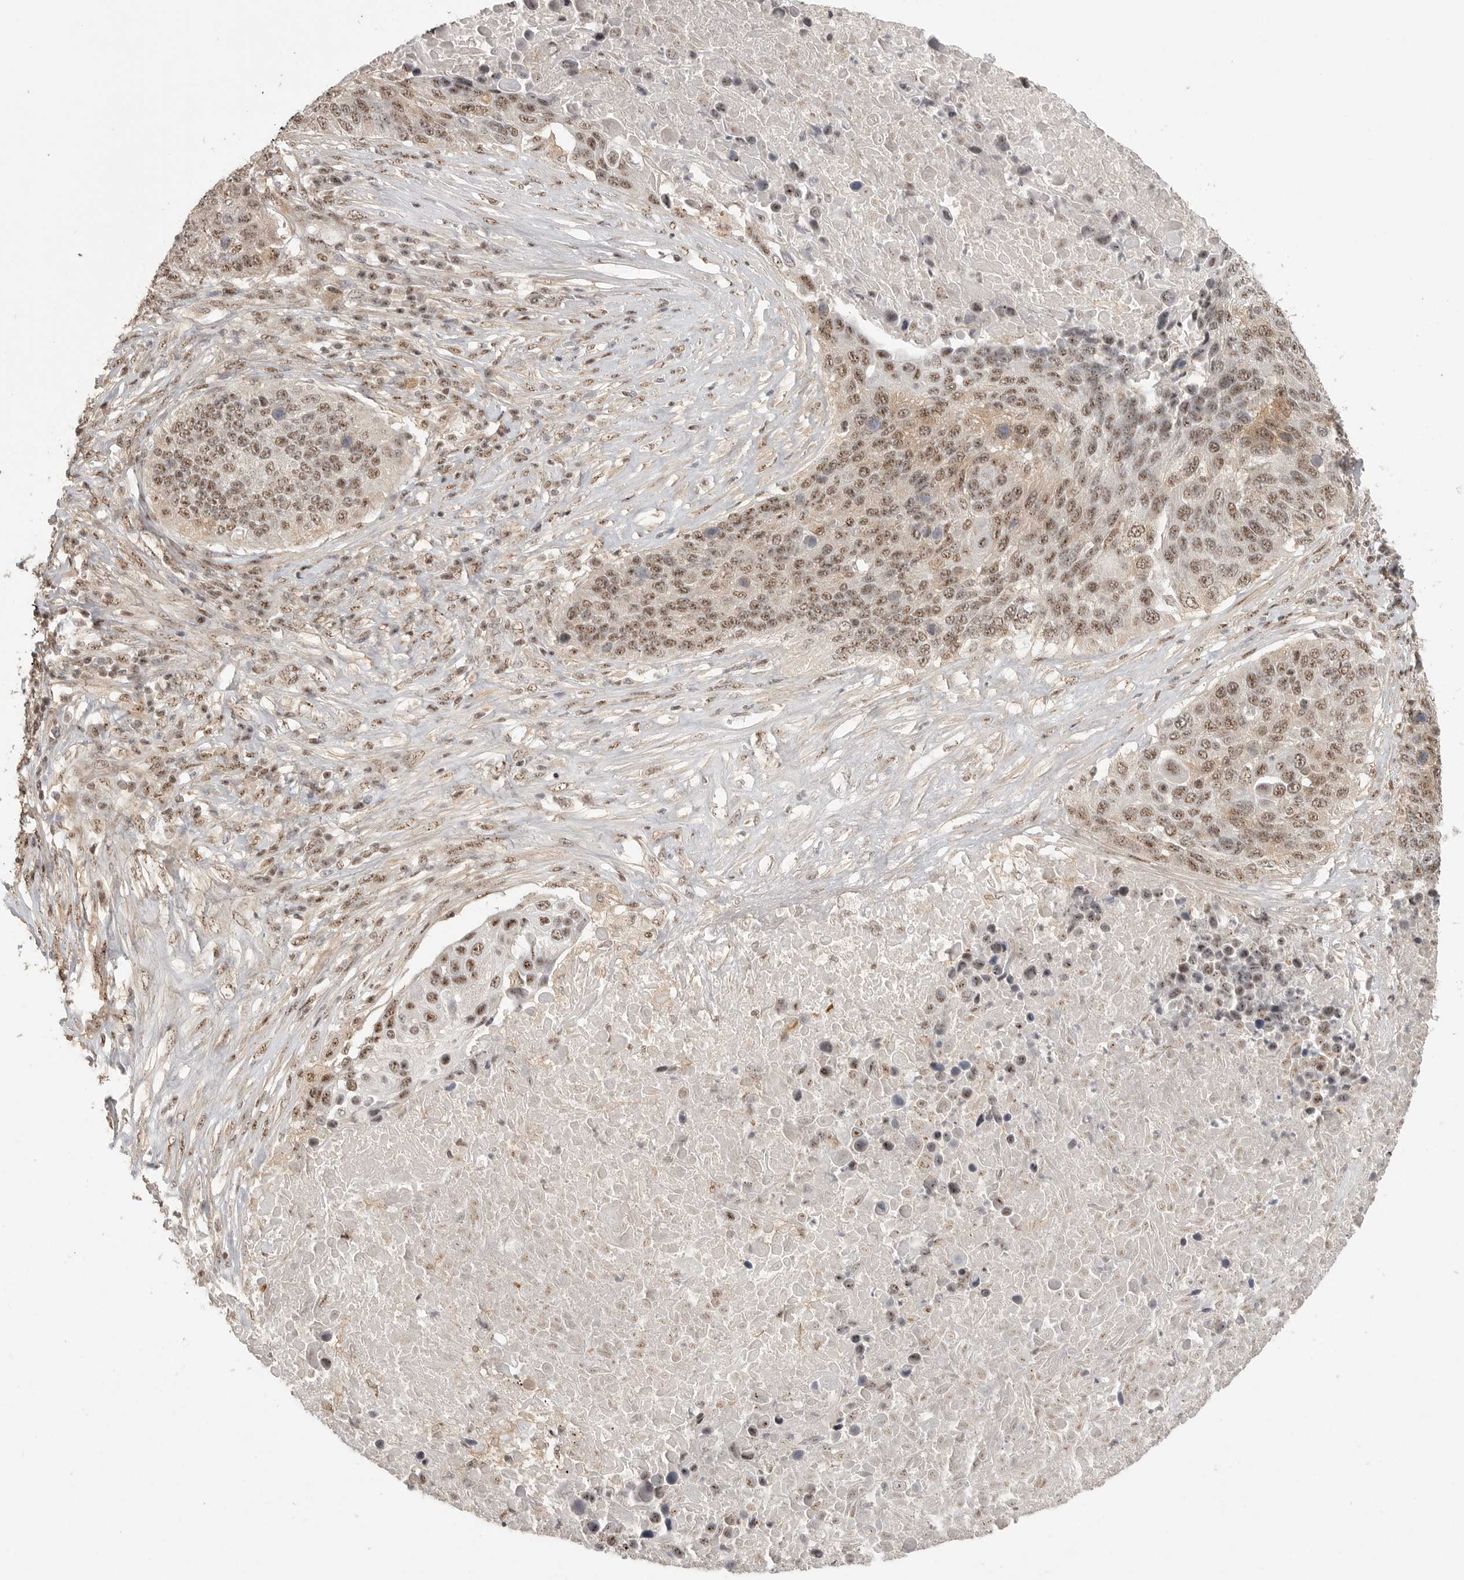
{"staining": {"intensity": "moderate", "quantity": ">75%", "location": "nuclear"}, "tissue": "lung cancer", "cell_type": "Tumor cells", "image_type": "cancer", "snomed": [{"axis": "morphology", "description": "Squamous cell carcinoma, NOS"}, {"axis": "topography", "description": "Lung"}], "caption": "Squamous cell carcinoma (lung) was stained to show a protein in brown. There is medium levels of moderate nuclear staining in approximately >75% of tumor cells. Using DAB (3,3'-diaminobenzidine) (brown) and hematoxylin (blue) stains, captured at high magnification using brightfield microscopy.", "gene": "POMP", "patient": {"sex": "male", "age": 66}}